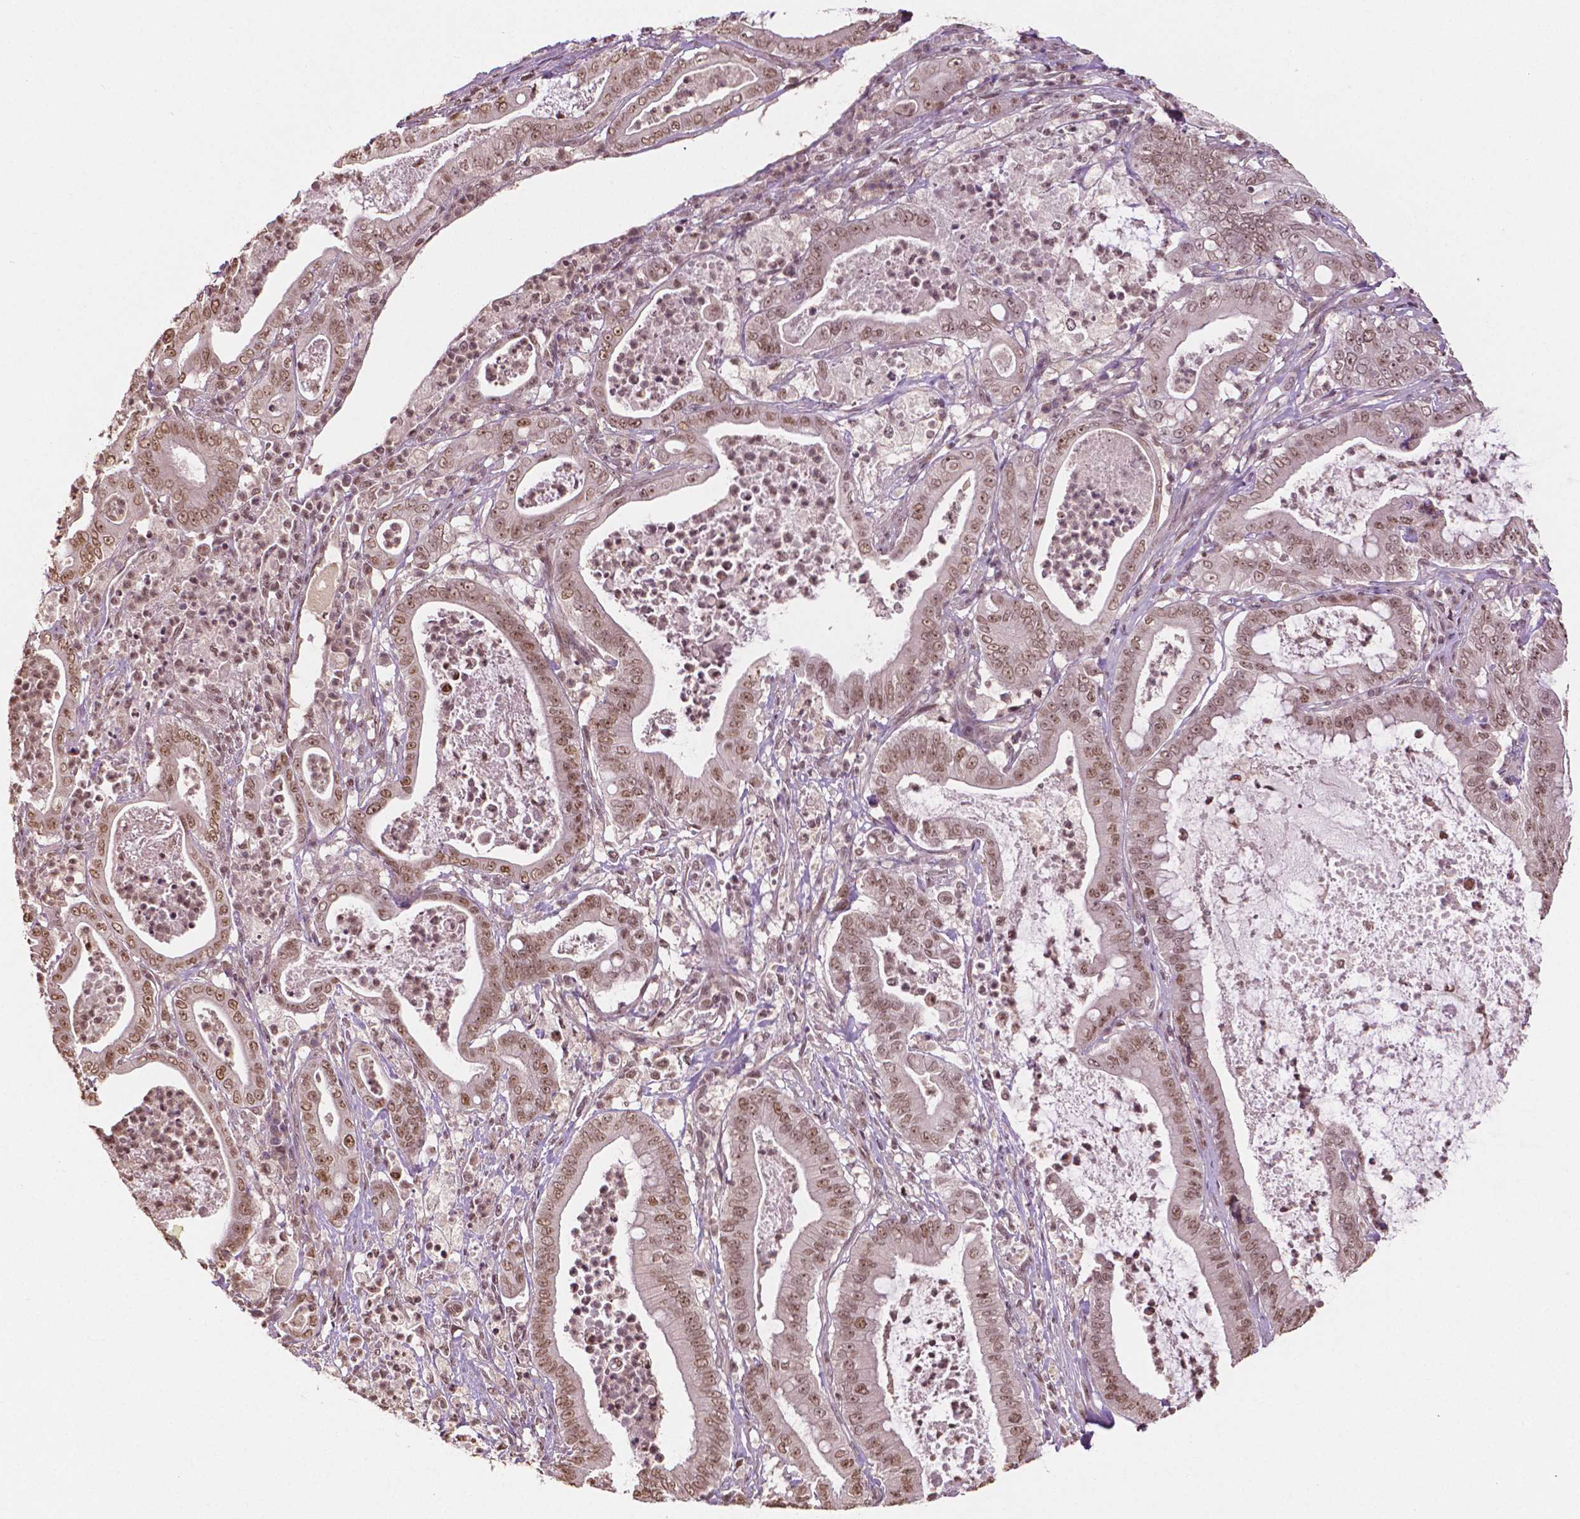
{"staining": {"intensity": "moderate", "quantity": ">75%", "location": "nuclear"}, "tissue": "pancreatic cancer", "cell_type": "Tumor cells", "image_type": "cancer", "snomed": [{"axis": "morphology", "description": "Adenocarcinoma, NOS"}, {"axis": "topography", "description": "Pancreas"}], "caption": "Pancreatic cancer (adenocarcinoma) stained with a protein marker shows moderate staining in tumor cells.", "gene": "DEK", "patient": {"sex": "male", "age": 71}}